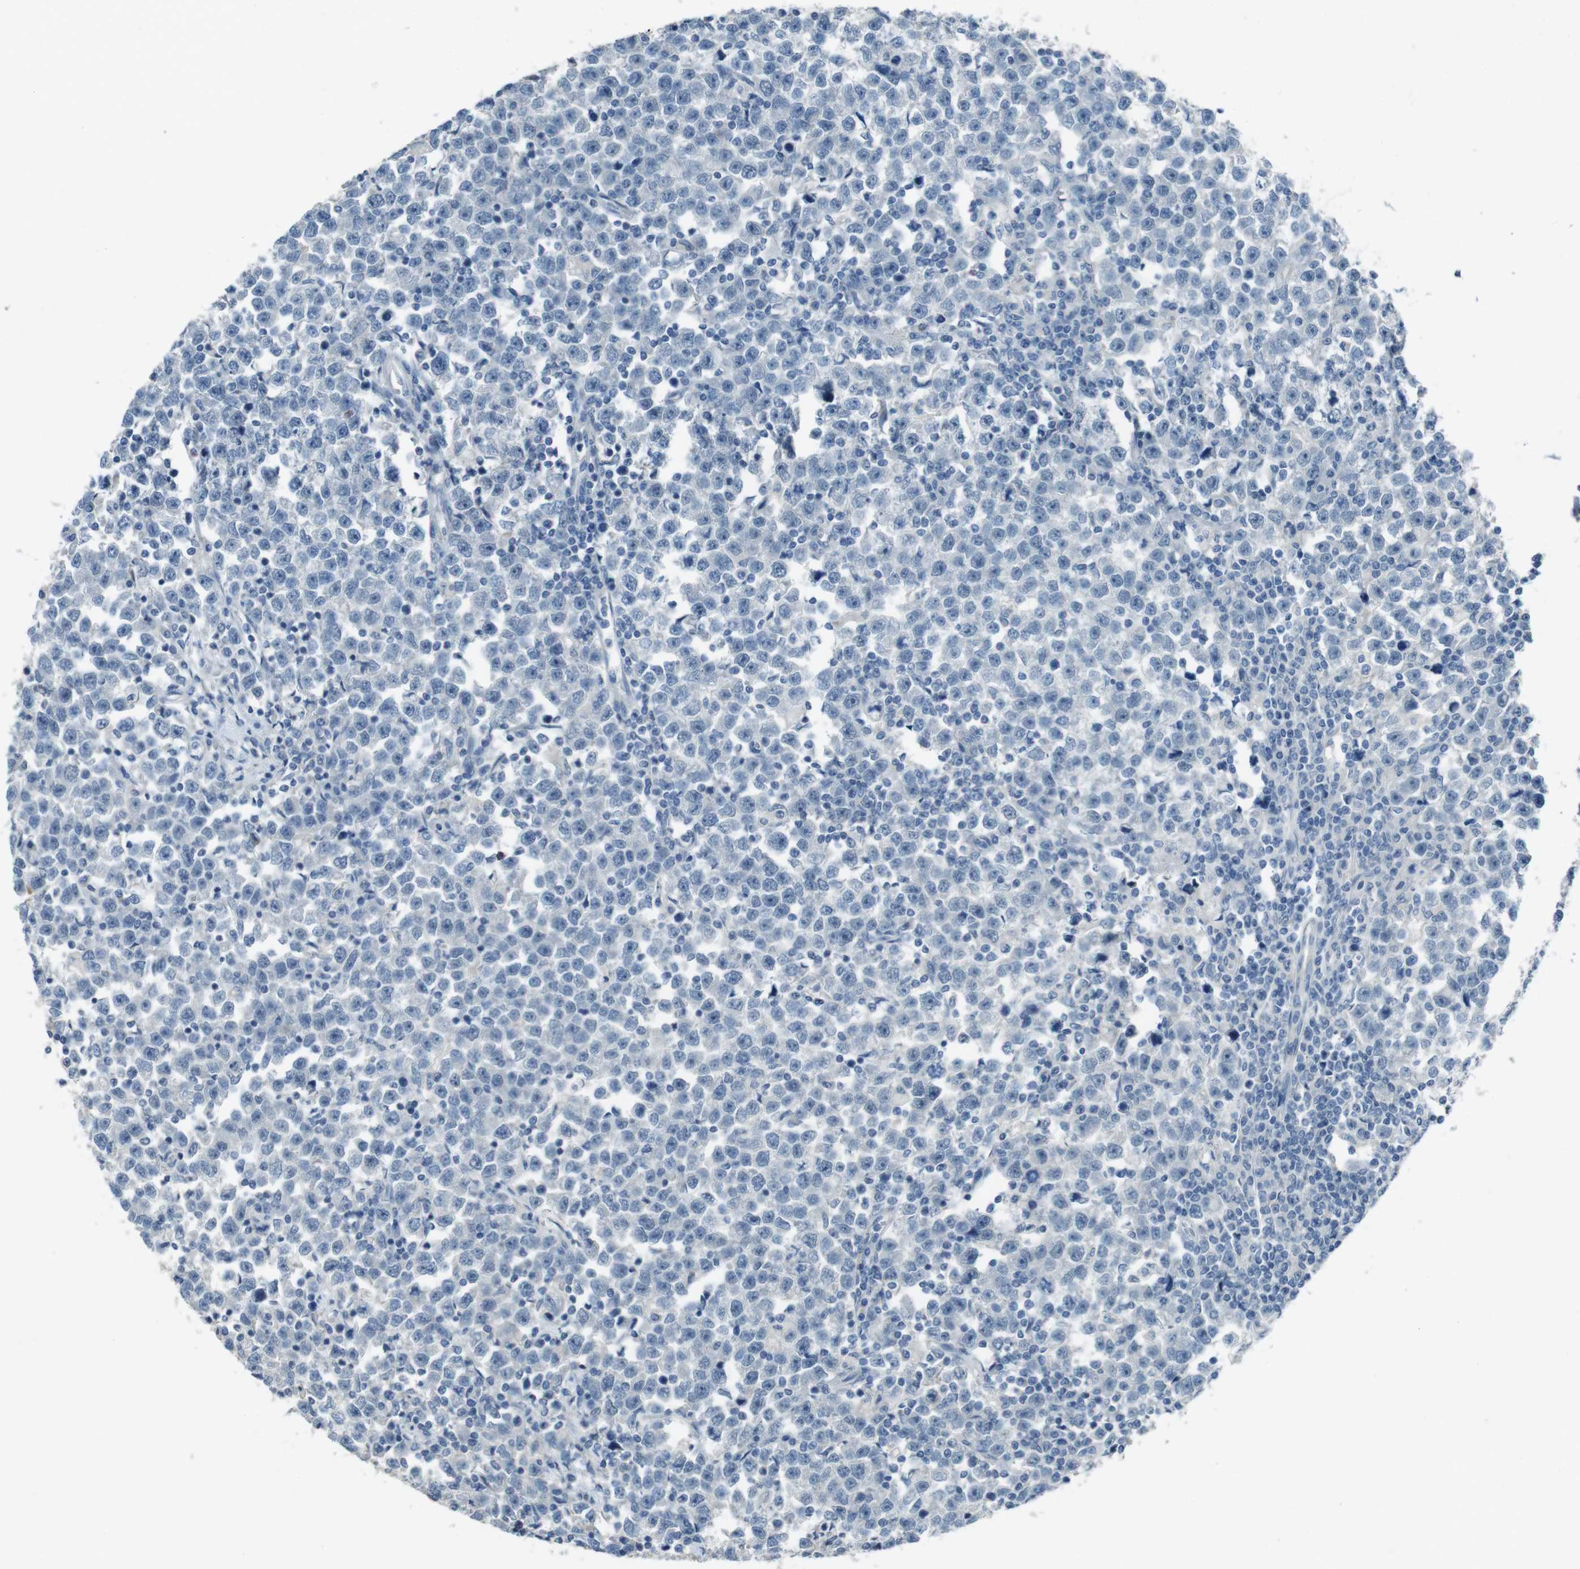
{"staining": {"intensity": "negative", "quantity": "none", "location": "none"}, "tissue": "testis cancer", "cell_type": "Tumor cells", "image_type": "cancer", "snomed": [{"axis": "morphology", "description": "Seminoma, NOS"}, {"axis": "topography", "description": "Testis"}], "caption": "Micrograph shows no significant protein positivity in tumor cells of testis cancer (seminoma).", "gene": "ENTPD7", "patient": {"sex": "male", "age": 43}}